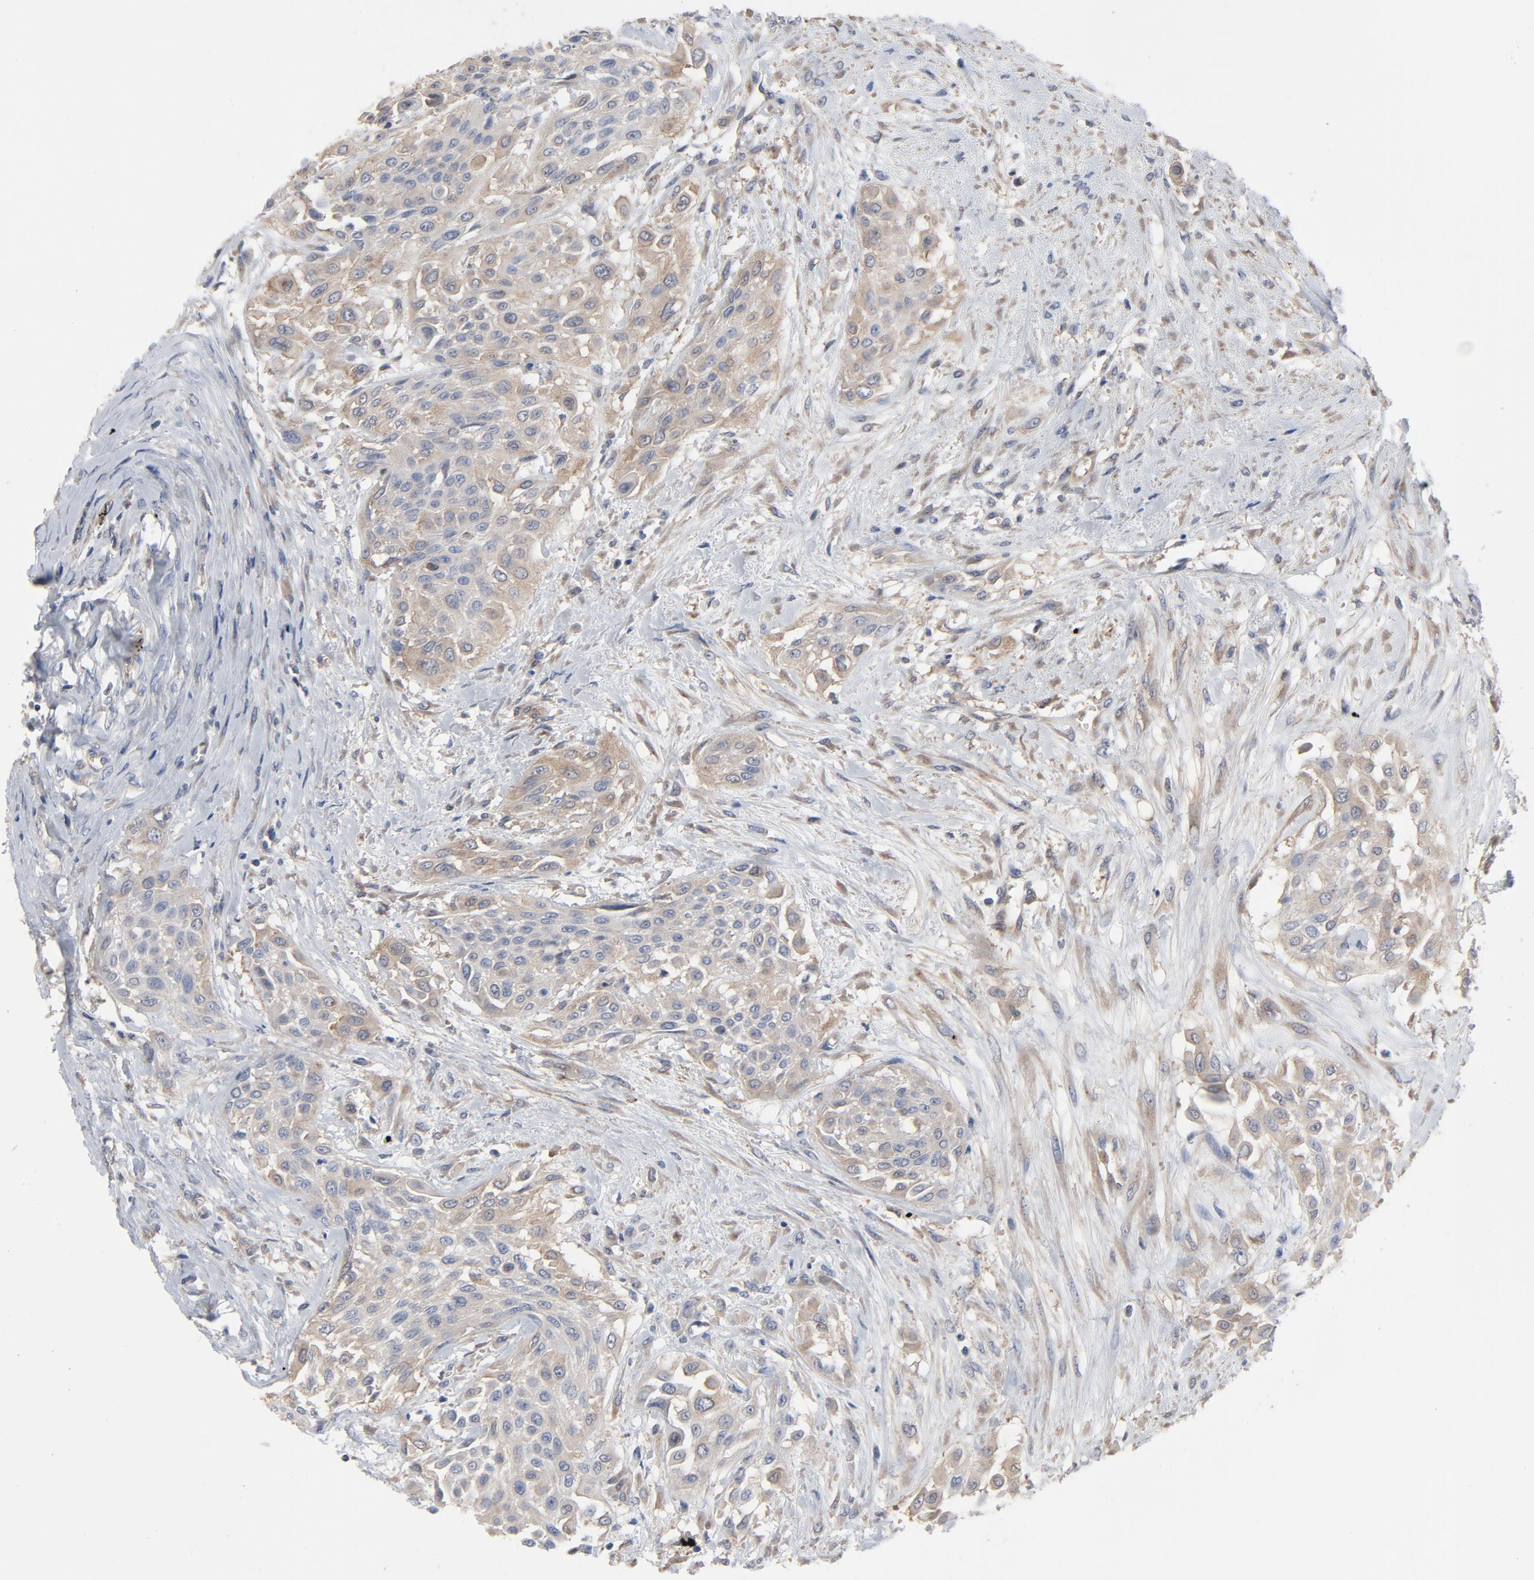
{"staining": {"intensity": "moderate", "quantity": ">75%", "location": "cytoplasmic/membranous"}, "tissue": "urothelial cancer", "cell_type": "Tumor cells", "image_type": "cancer", "snomed": [{"axis": "morphology", "description": "Urothelial carcinoma, High grade"}, {"axis": "topography", "description": "Urinary bladder"}], "caption": "A brown stain highlights moderate cytoplasmic/membranous positivity of a protein in human urothelial carcinoma (high-grade) tumor cells.", "gene": "DYNLT3", "patient": {"sex": "male", "age": 57}}